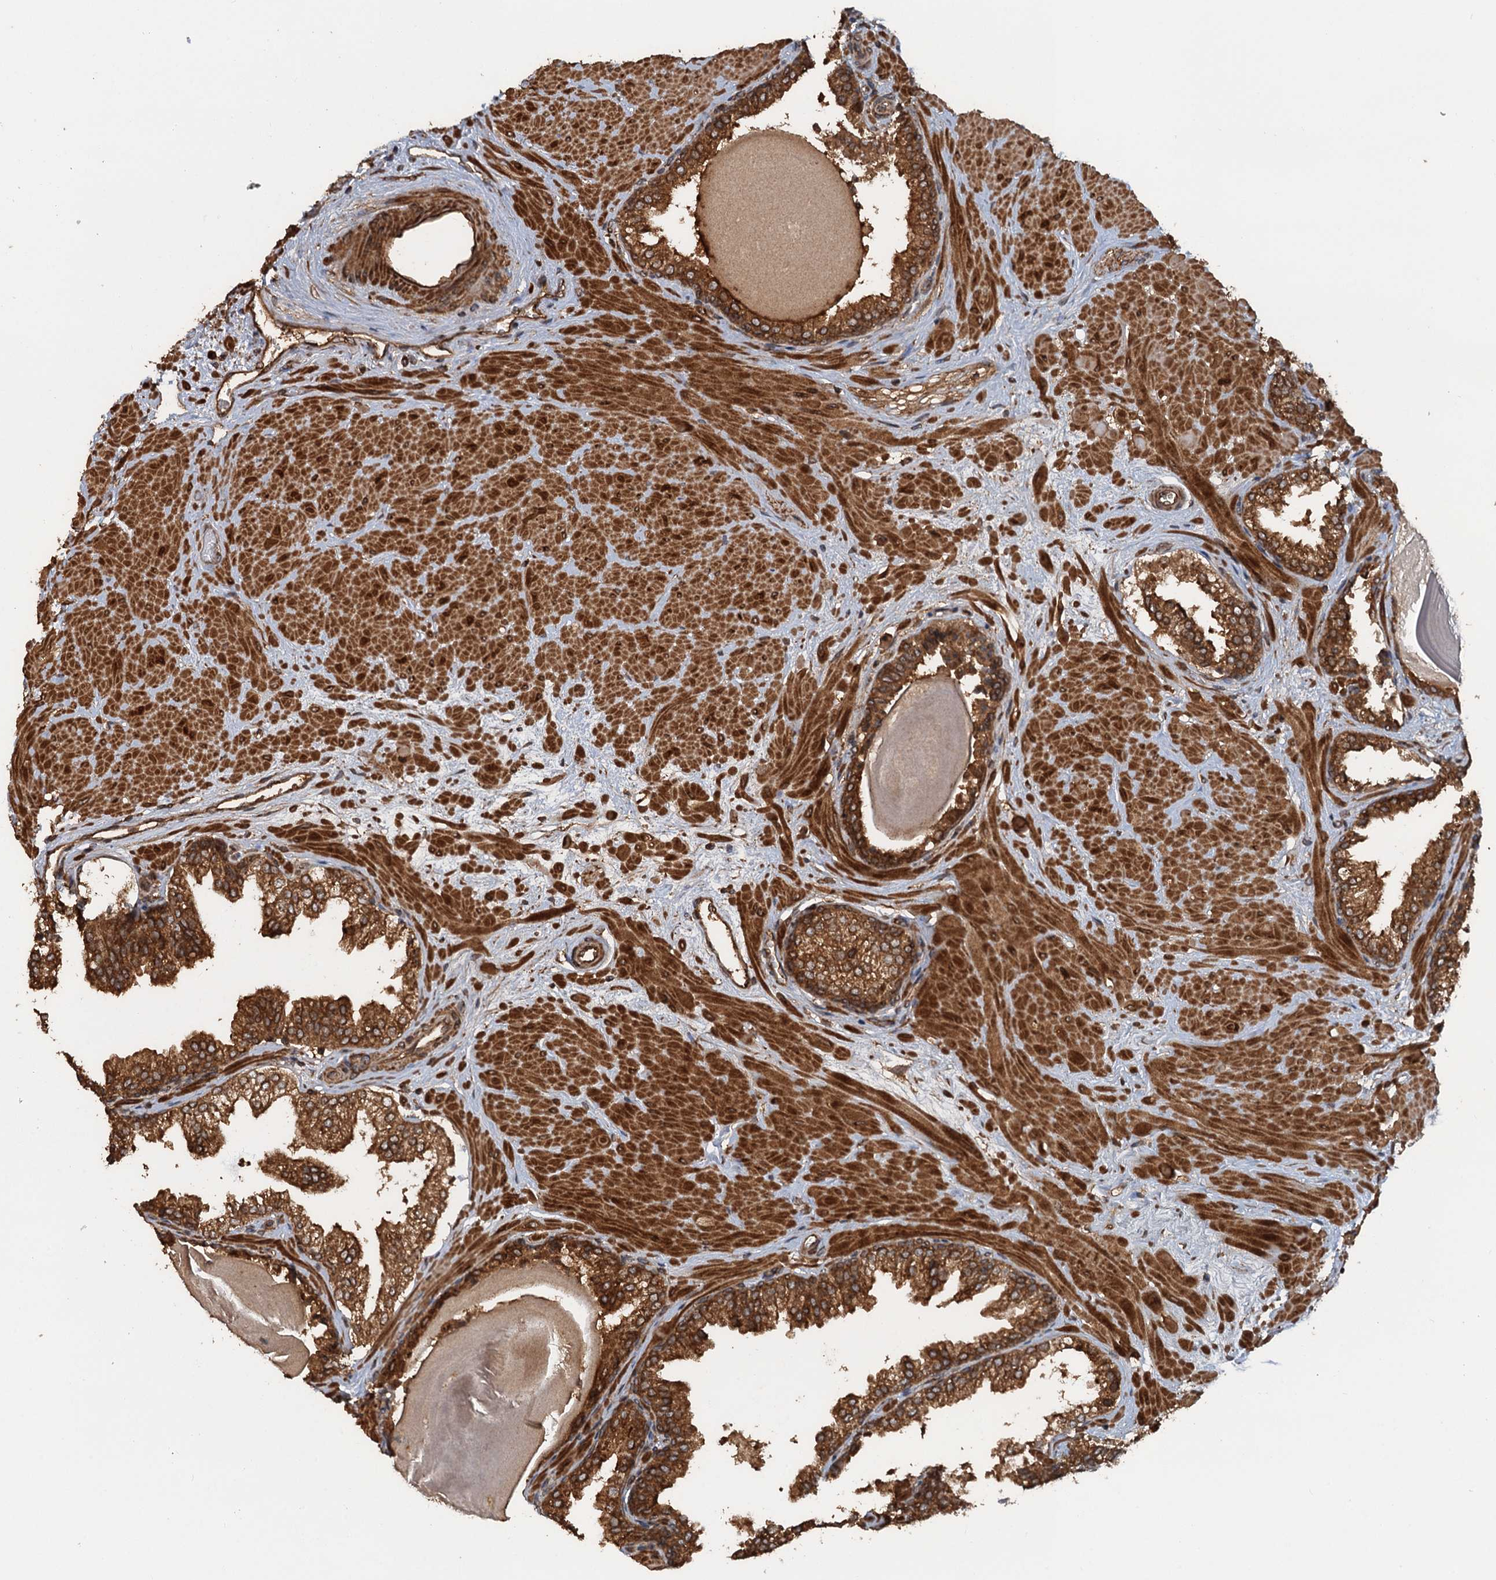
{"staining": {"intensity": "strong", "quantity": ">75%", "location": "cytoplasmic/membranous"}, "tissue": "prostate", "cell_type": "Glandular cells", "image_type": "normal", "snomed": [{"axis": "morphology", "description": "Normal tissue, NOS"}, {"axis": "topography", "description": "Prostate"}], "caption": "Approximately >75% of glandular cells in benign prostate show strong cytoplasmic/membranous protein staining as visualized by brown immunohistochemical staining.", "gene": "GLE1", "patient": {"sex": "male", "age": 48}}